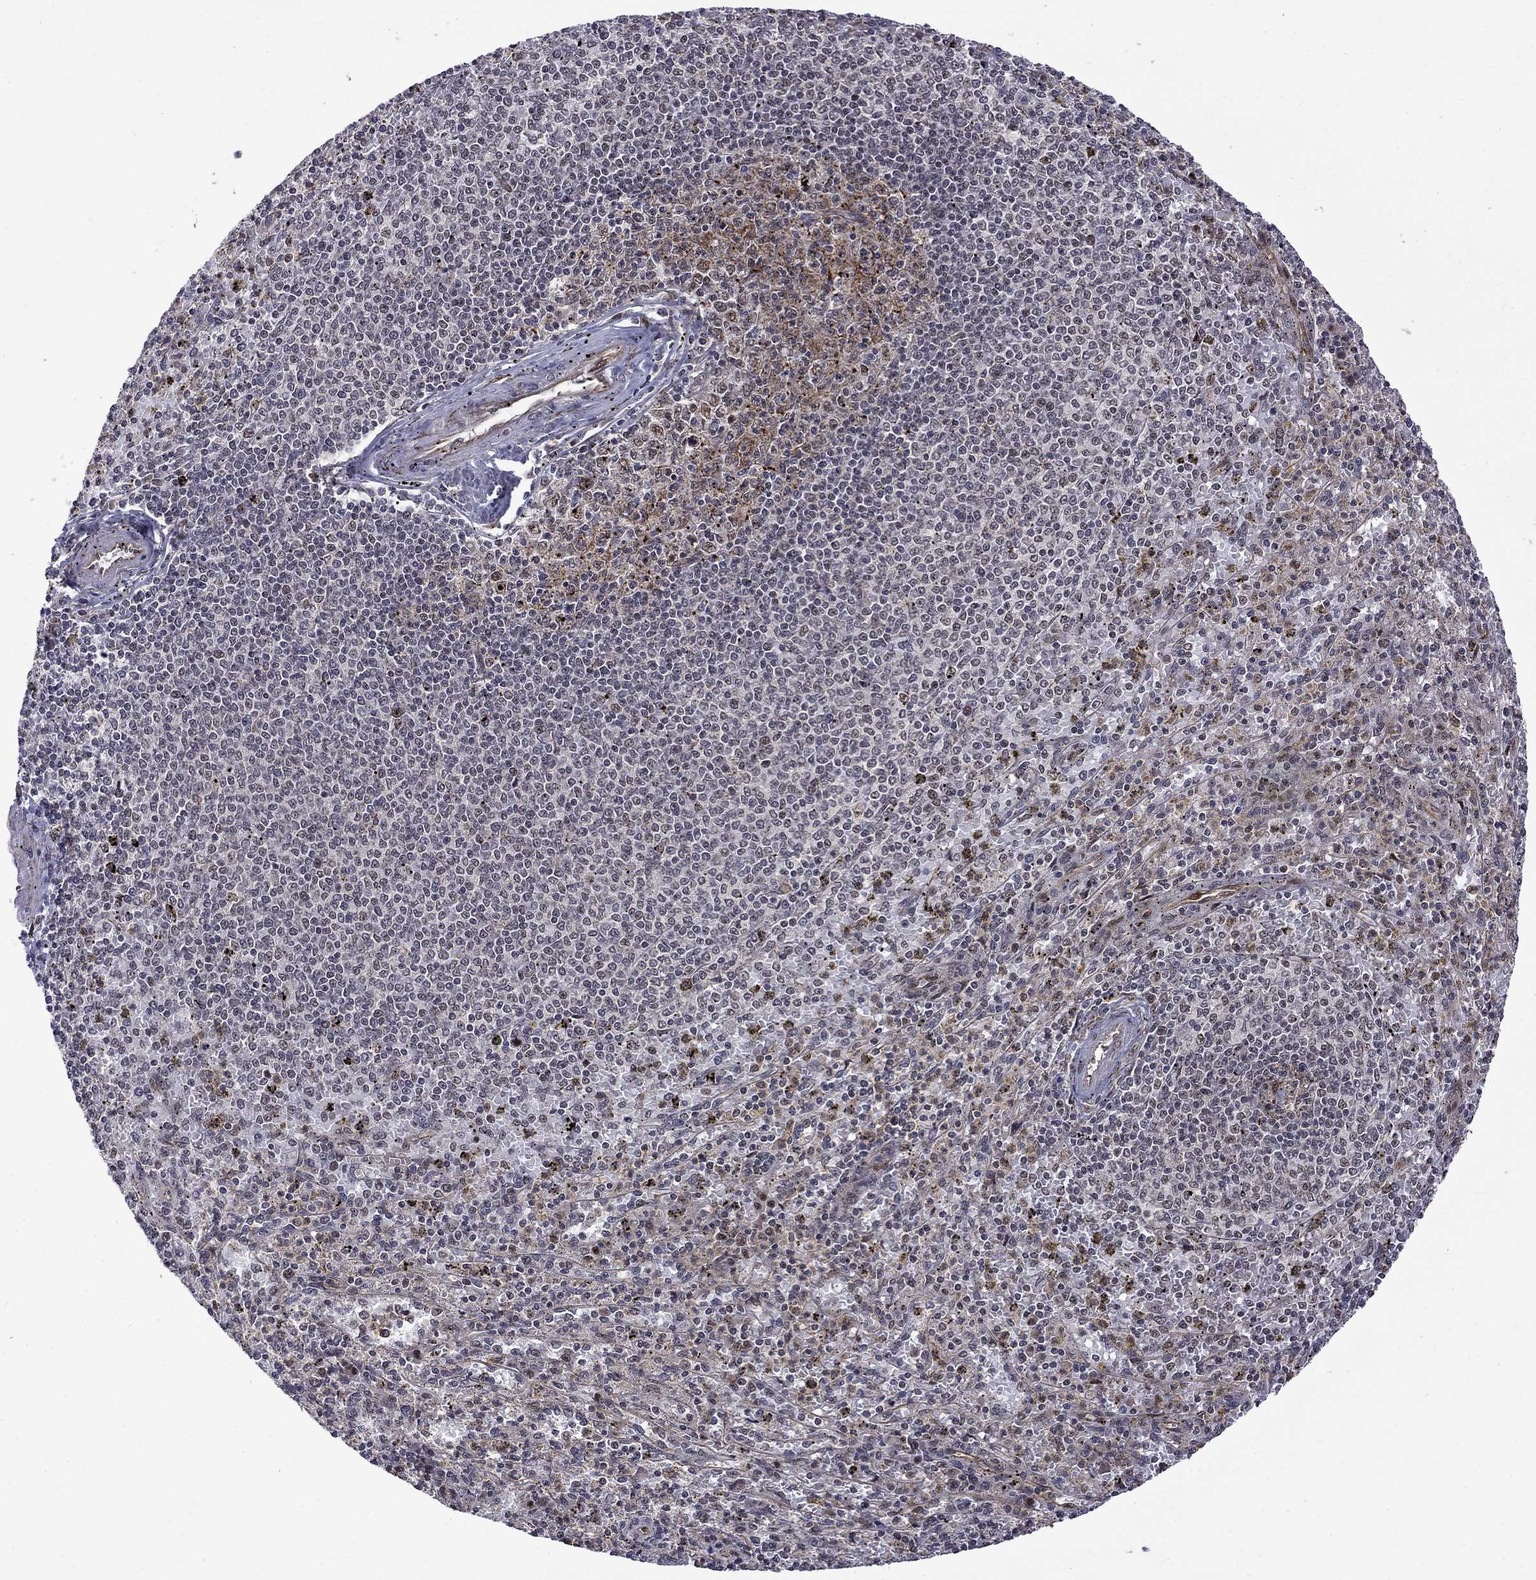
{"staining": {"intensity": "negative", "quantity": "none", "location": "none"}, "tissue": "spleen", "cell_type": "Cells in red pulp", "image_type": "normal", "snomed": [{"axis": "morphology", "description": "Normal tissue, NOS"}, {"axis": "topography", "description": "Spleen"}], "caption": "Immunohistochemistry (IHC) histopathology image of unremarkable spleen: human spleen stained with DAB (3,3'-diaminobenzidine) exhibits no significant protein positivity in cells in red pulp.", "gene": "KPNA3", "patient": {"sex": "male", "age": 60}}